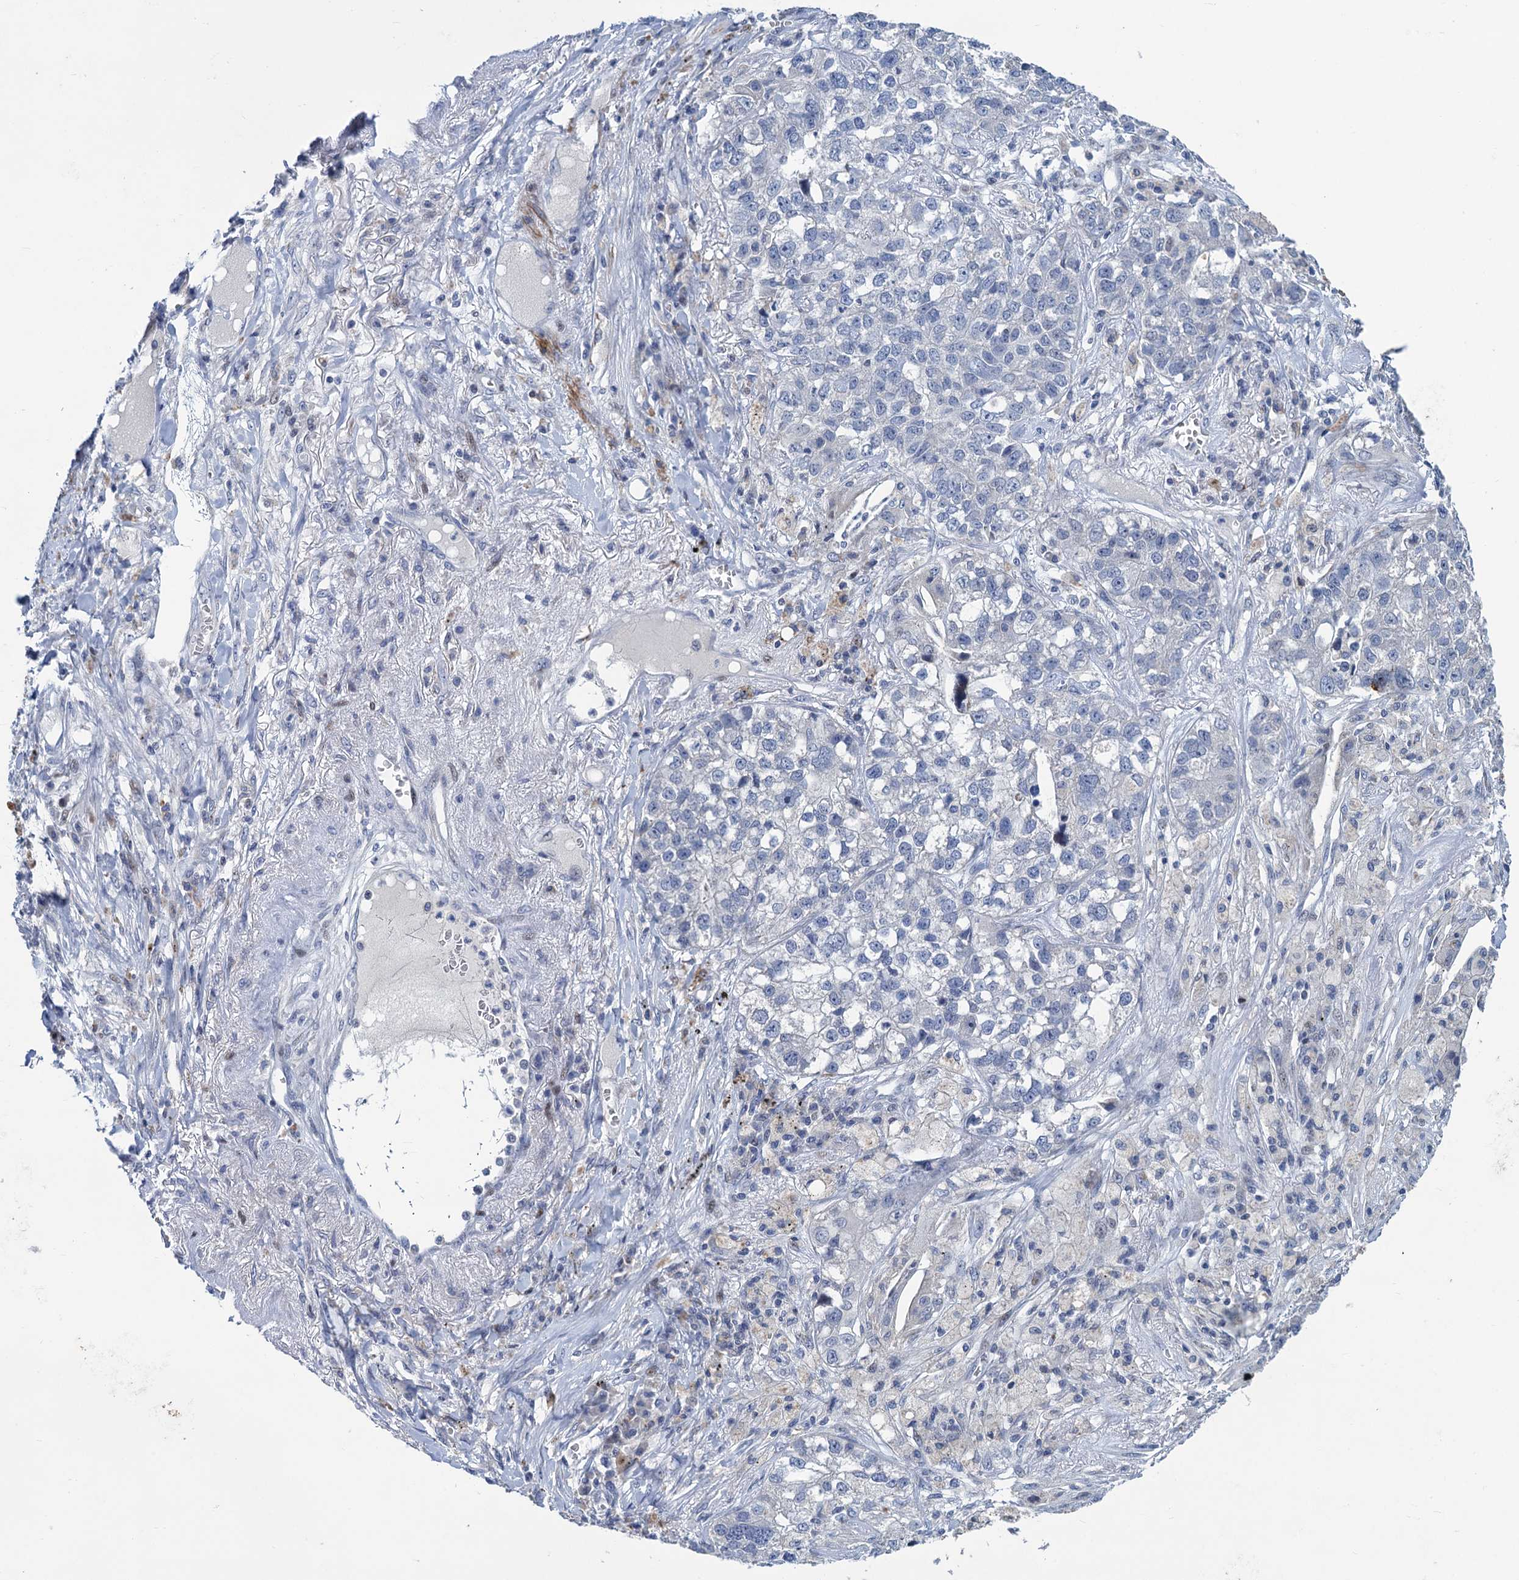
{"staining": {"intensity": "negative", "quantity": "none", "location": "none"}, "tissue": "lung cancer", "cell_type": "Tumor cells", "image_type": "cancer", "snomed": [{"axis": "morphology", "description": "Adenocarcinoma, NOS"}, {"axis": "topography", "description": "Lung"}], "caption": "Lung cancer (adenocarcinoma) was stained to show a protein in brown. There is no significant positivity in tumor cells. The staining is performed using DAB (3,3'-diaminobenzidine) brown chromogen with nuclei counter-stained in using hematoxylin.", "gene": "ESYT3", "patient": {"sex": "male", "age": 49}}